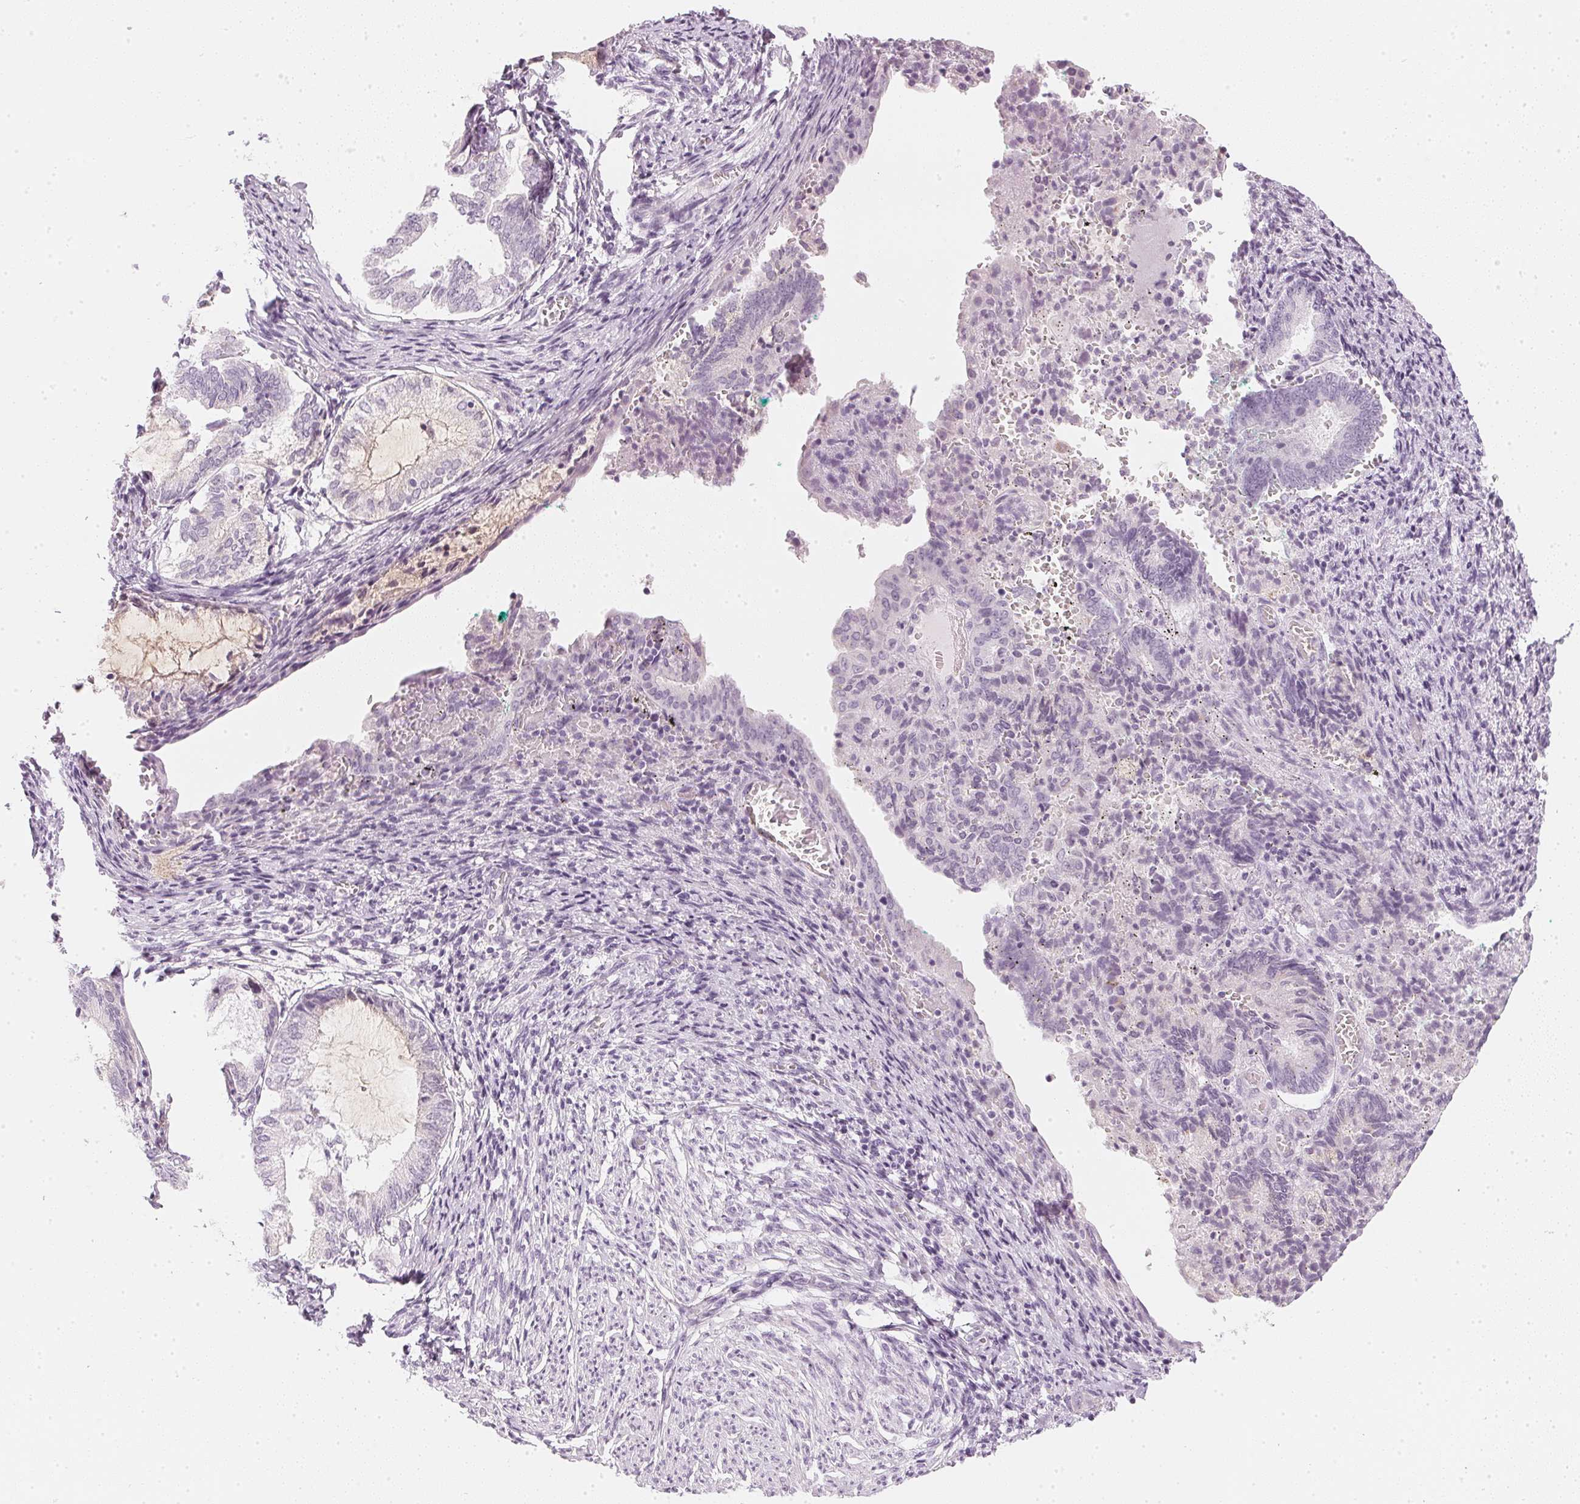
{"staining": {"intensity": "negative", "quantity": "none", "location": "none"}, "tissue": "endometrium", "cell_type": "Cells in endometrial stroma", "image_type": "normal", "snomed": [{"axis": "morphology", "description": "Normal tissue, NOS"}, {"axis": "topography", "description": "Endometrium"}], "caption": "The histopathology image displays no staining of cells in endometrial stroma in benign endometrium. Nuclei are stained in blue.", "gene": "CHST4", "patient": {"sex": "female", "age": 50}}